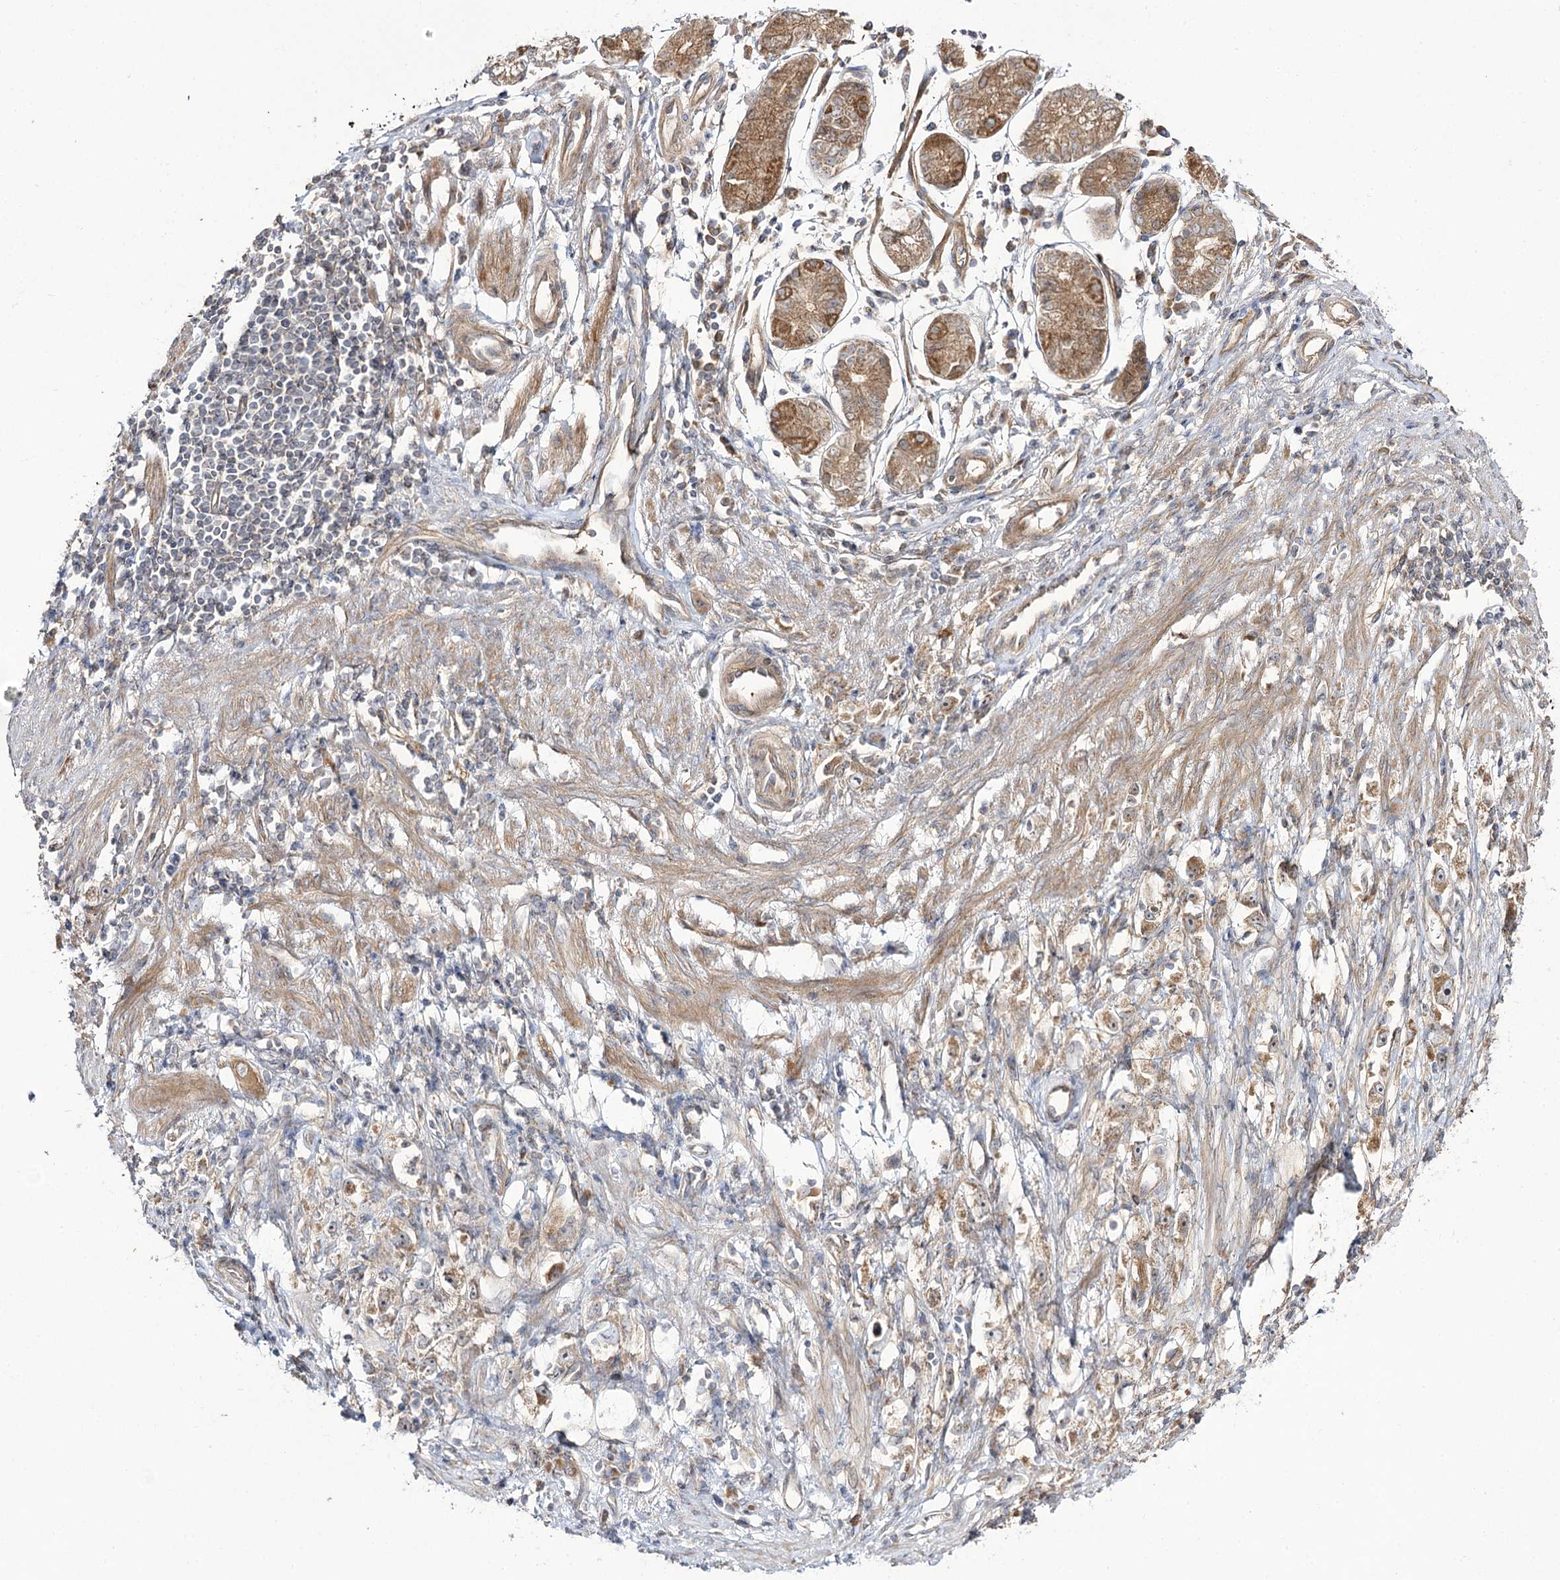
{"staining": {"intensity": "moderate", "quantity": ">75%", "location": "cytoplasmic/membranous"}, "tissue": "stomach cancer", "cell_type": "Tumor cells", "image_type": "cancer", "snomed": [{"axis": "morphology", "description": "Adenocarcinoma, NOS"}, {"axis": "topography", "description": "Stomach"}], "caption": "Protein staining of stomach cancer tissue displays moderate cytoplasmic/membranous positivity in about >75% of tumor cells. (DAB (3,3'-diaminobenzidine) = brown stain, brightfield microscopy at high magnification).", "gene": "C11orf80", "patient": {"sex": "female", "age": 59}}